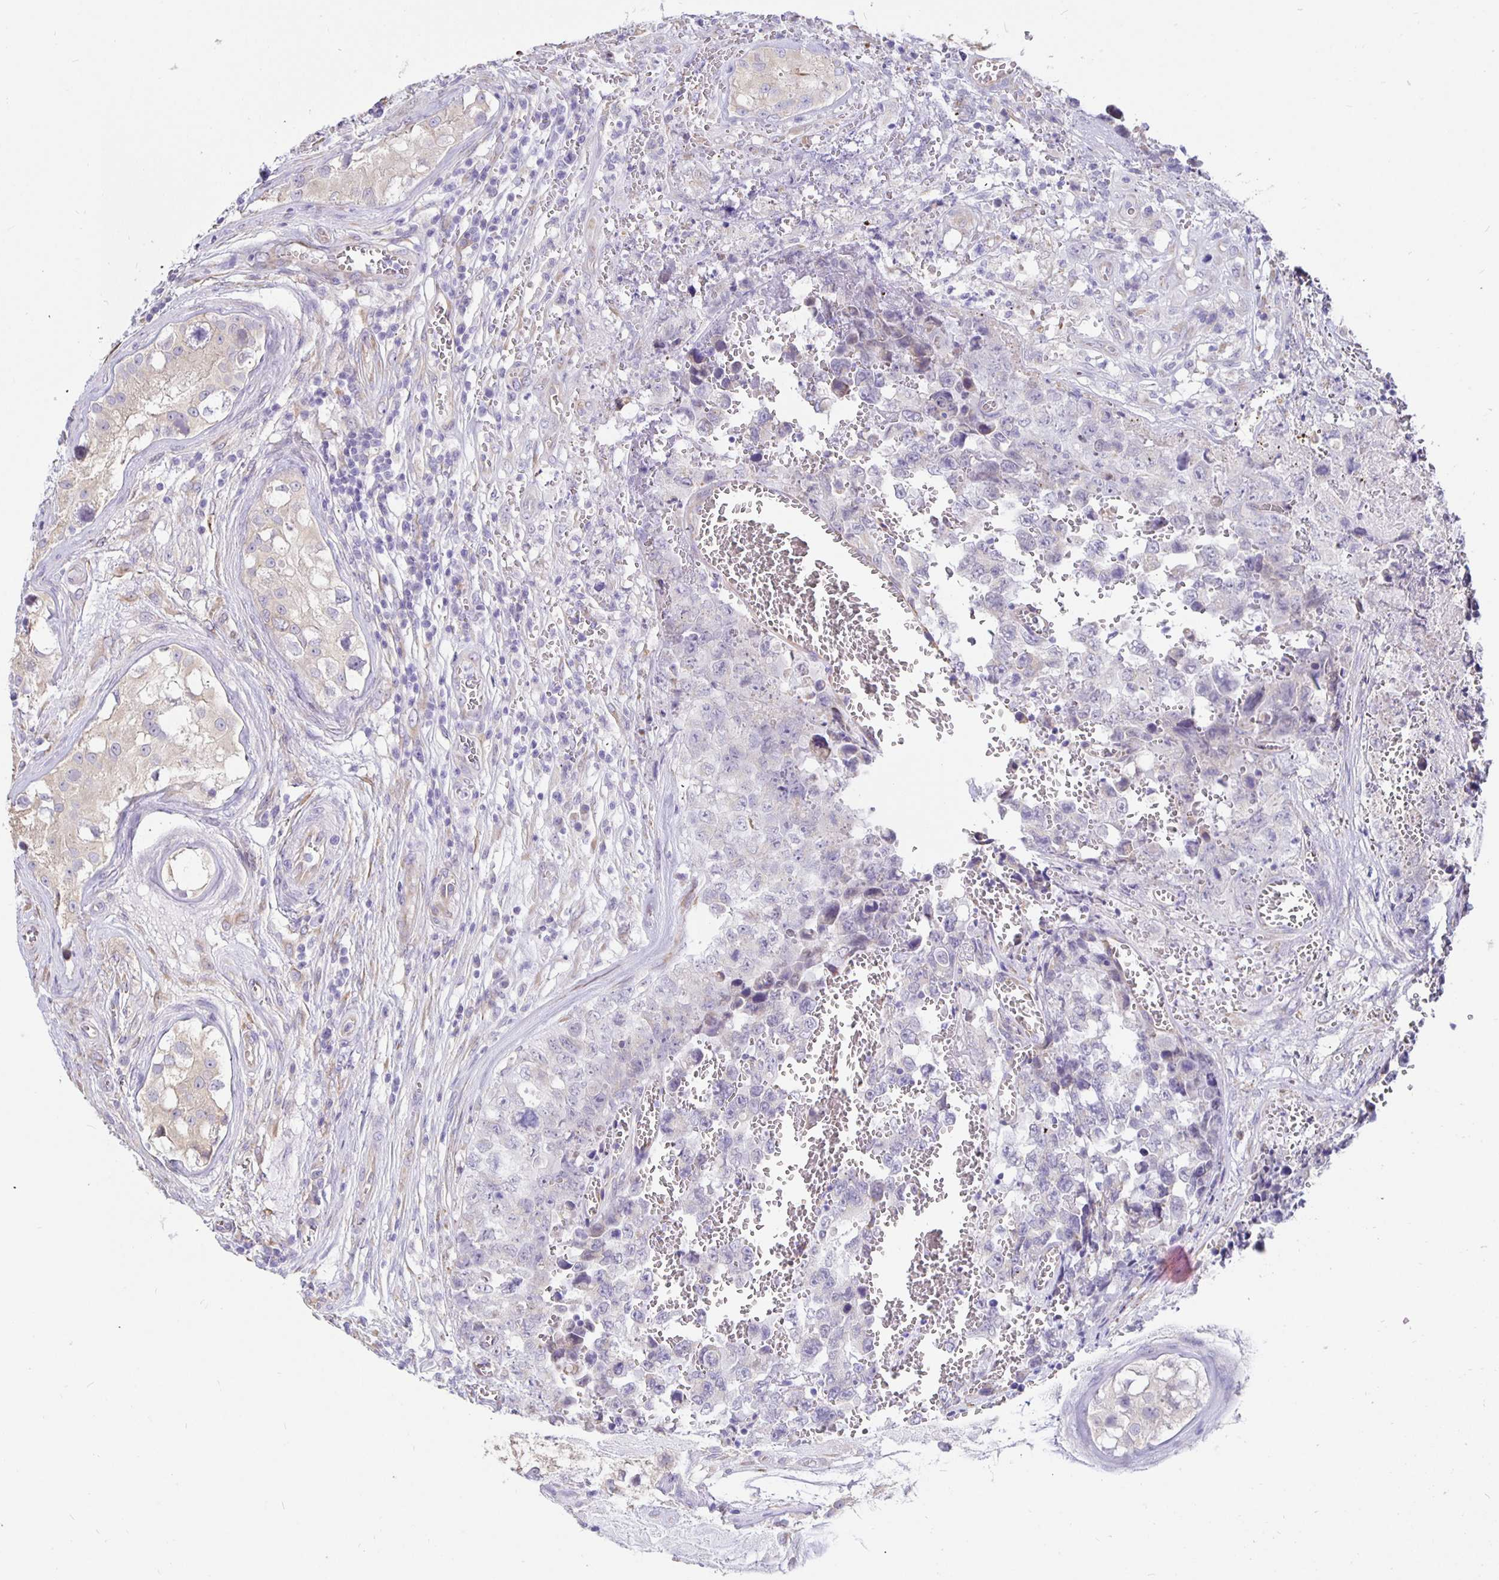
{"staining": {"intensity": "negative", "quantity": "none", "location": "none"}, "tissue": "testis cancer", "cell_type": "Tumor cells", "image_type": "cancer", "snomed": [{"axis": "morphology", "description": "Carcinoma, Embryonal, NOS"}, {"axis": "topography", "description": "Testis"}], "caption": "There is no significant positivity in tumor cells of testis embryonal carcinoma. Brightfield microscopy of IHC stained with DAB (3,3'-diaminobenzidine) (brown) and hematoxylin (blue), captured at high magnification.", "gene": "DNAI2", "patient": {"sex": "male", "age": 18}}